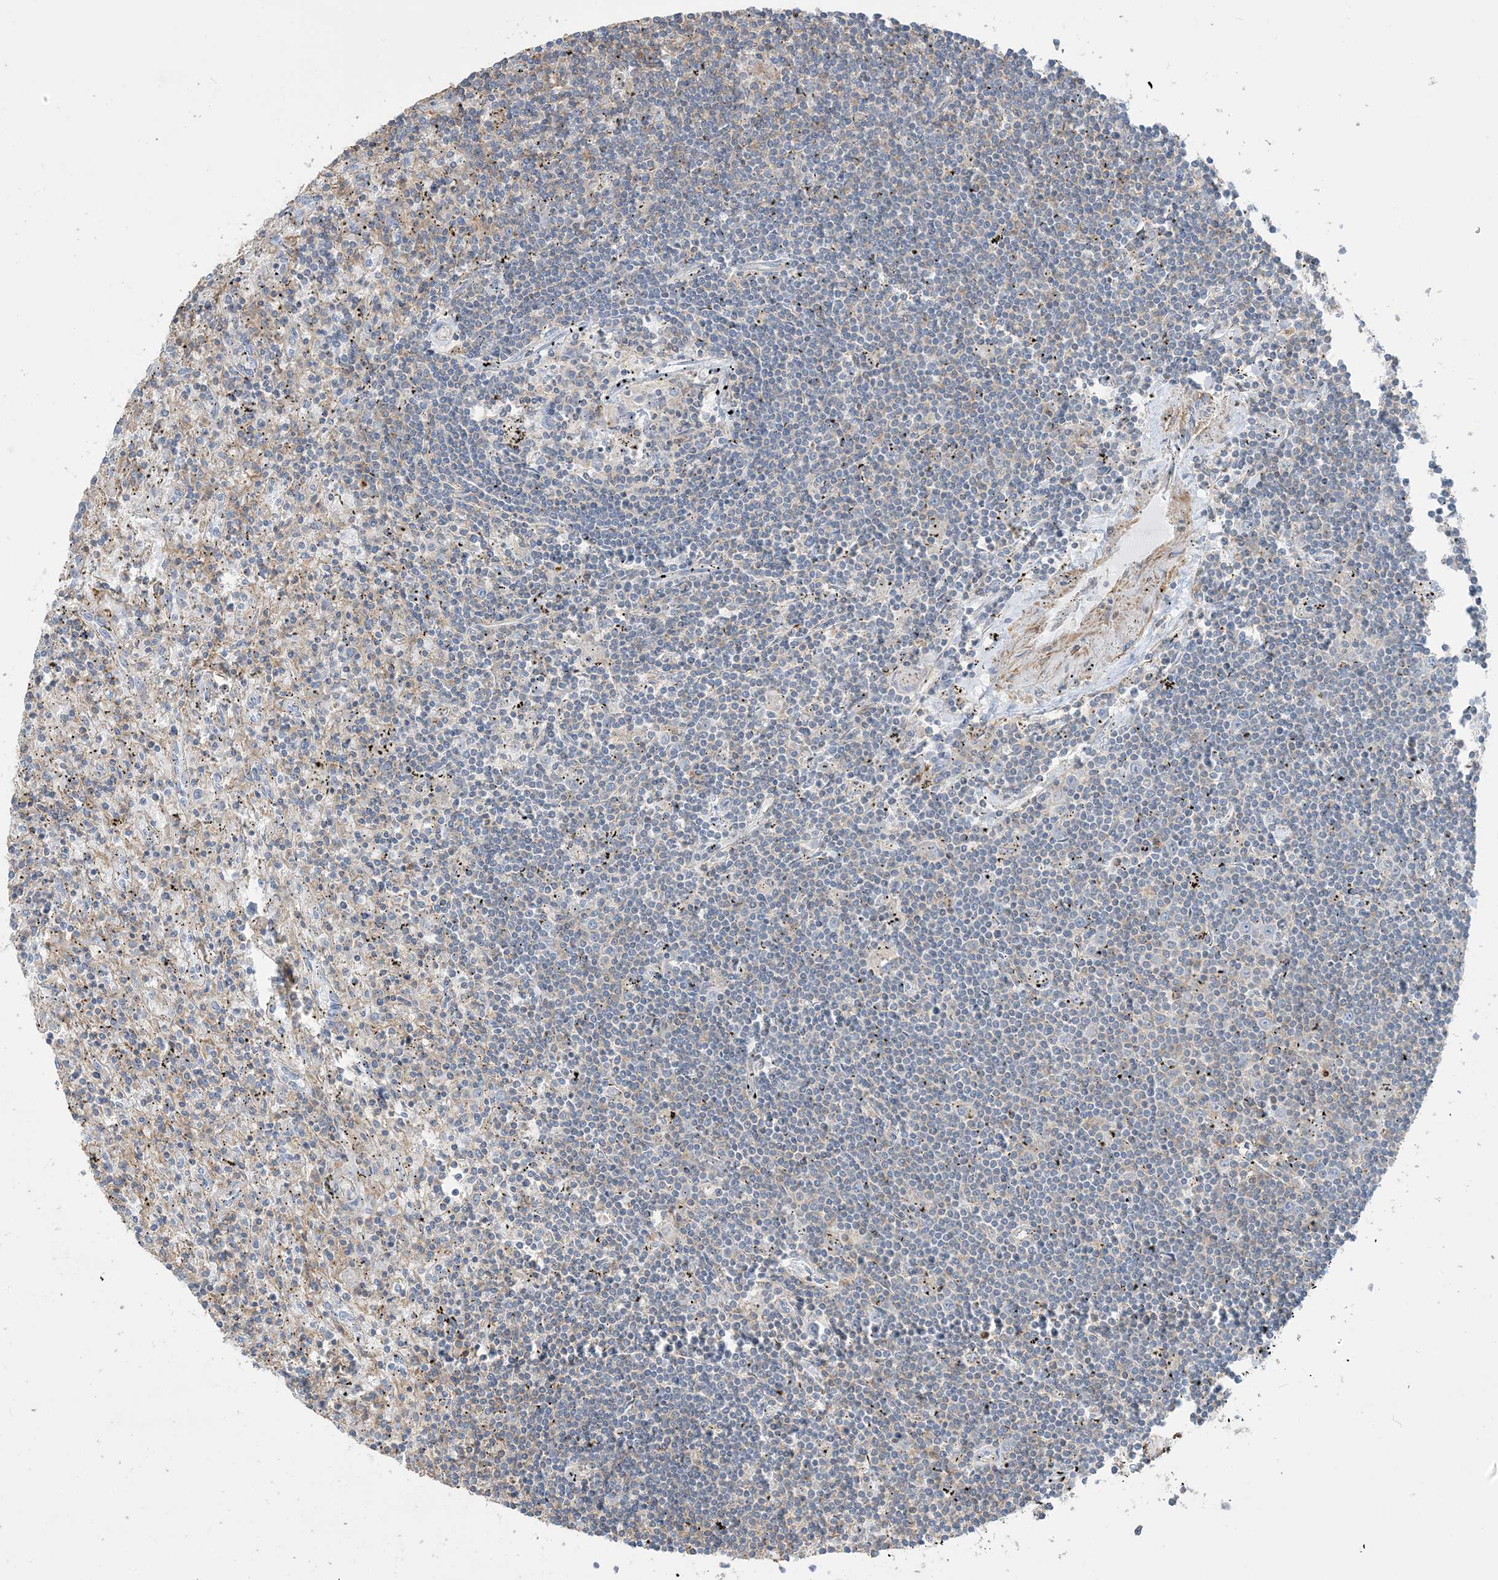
{"staining": {"intensity": "negative", "quantity": "none", "location": "none"}, "tissue": "lymphoma", "cell_type": "Tumor cells", "image_type": "cancer", "snomed": [{"axis": "morphology", "description": "Malignant lymphoma, non-Hodgkin's type, Low grade"}, {"axis": "topography", "description": "Spleen"}], "caption": "Tumor cells are negative for brown protein staining in malignant lymphoma, non-Hodgkin's type (low-grade).", "gene": "GTF3C2", "patient": {"sex": "male", "age": 76}}